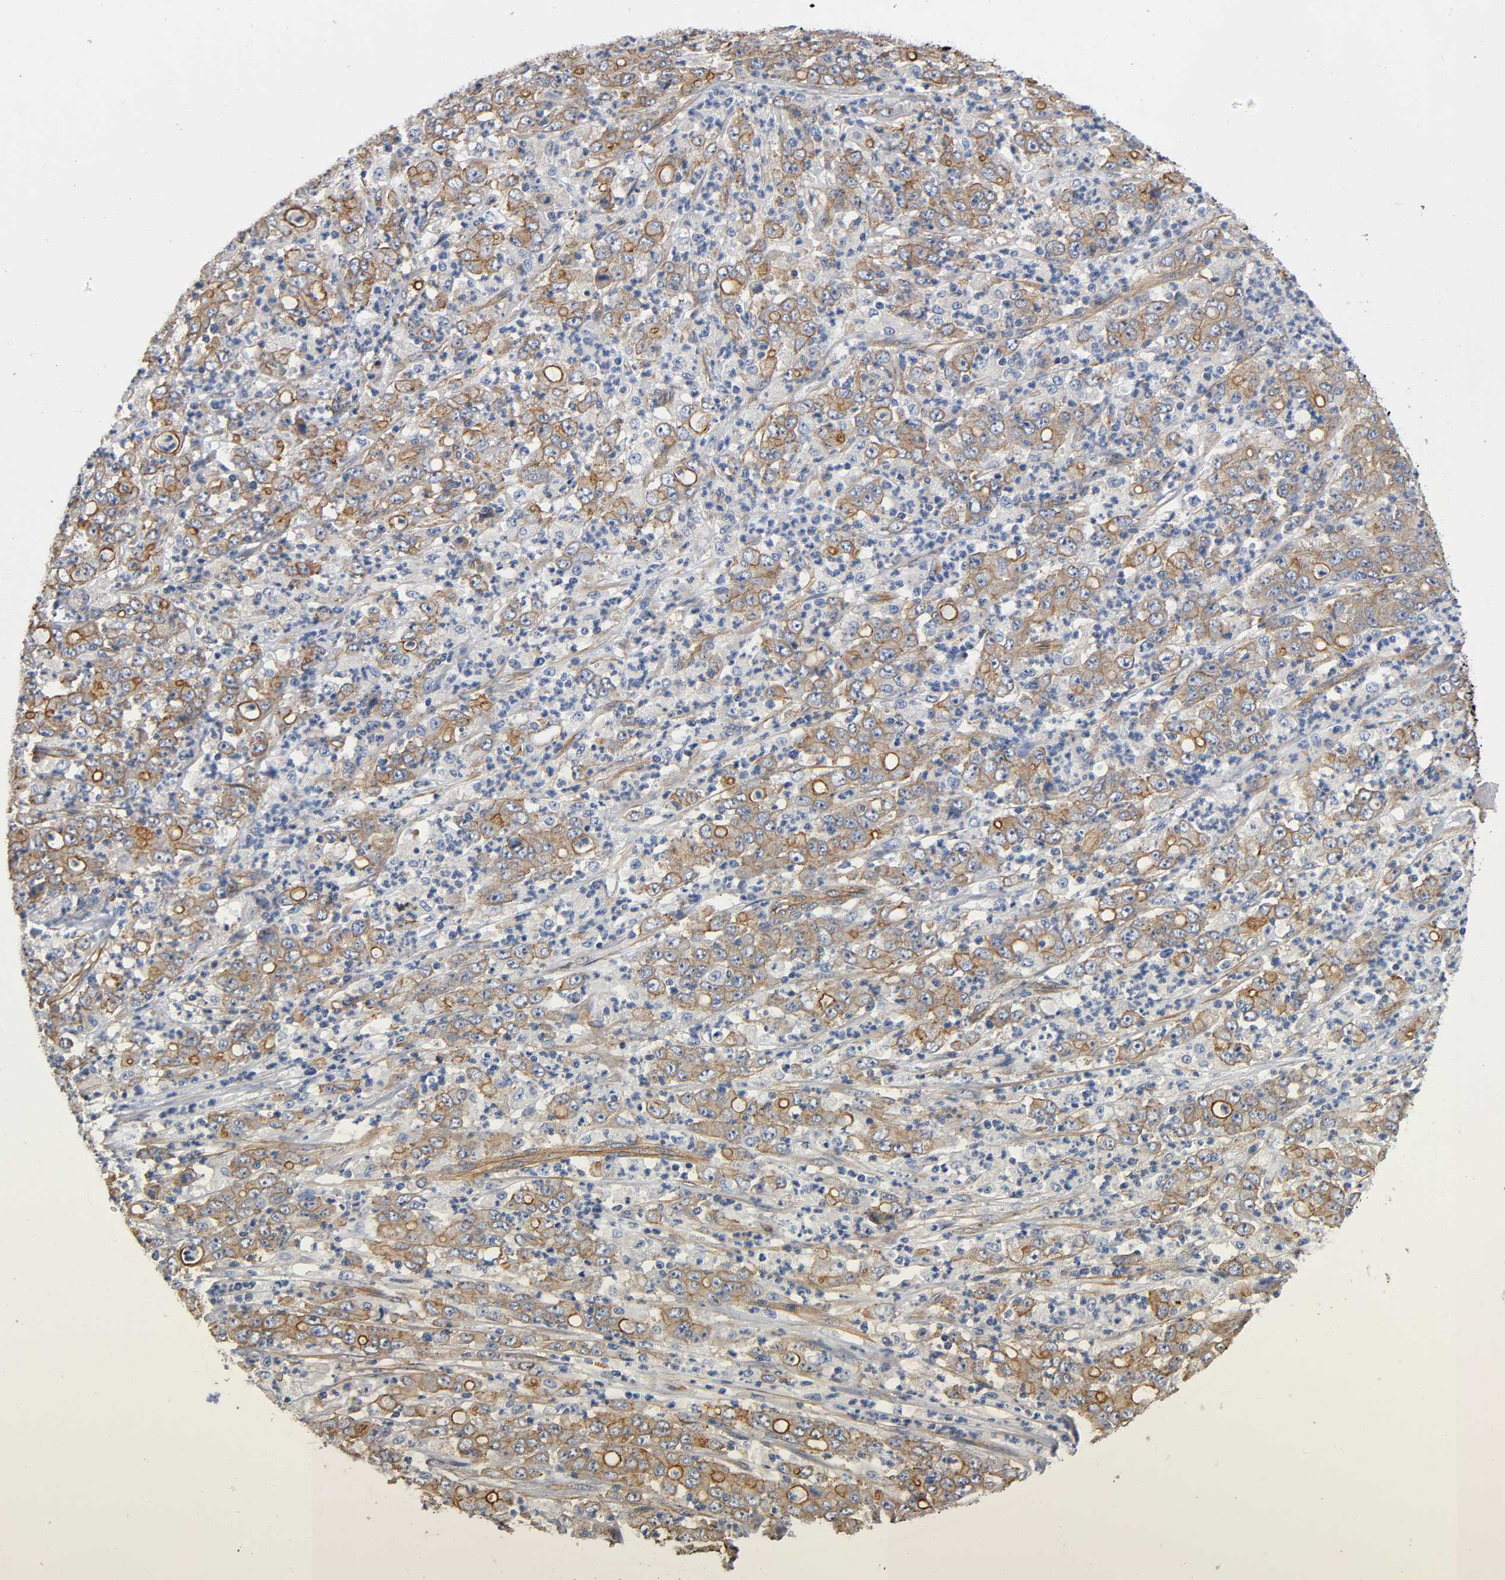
{"staining": {"intensity": "moderate", "quantity": ">75%", "location": "cytoplasmic/membranous"}, "tissue": "stomach cancer", "cell_type": "Tumor cells", "image_type": "cancer", "snomed": [{"axis": "morphology", "description": "Adenocarcinoma, NOS"}, {"axis": "topography", "description": "Stomach, lower"}], "caption": "IHC photomicrograph of neoplastic tissue: stomach cancer stained using immunohistochemistry displays medium levels of moderate protein expression localized specifically in the cytoplasmic/membranous of tumor cells, appearing as a cytoplasmic/membranous brown color.", "gene": "MARS1", "patient": {"sex": "female", "age": 71}}